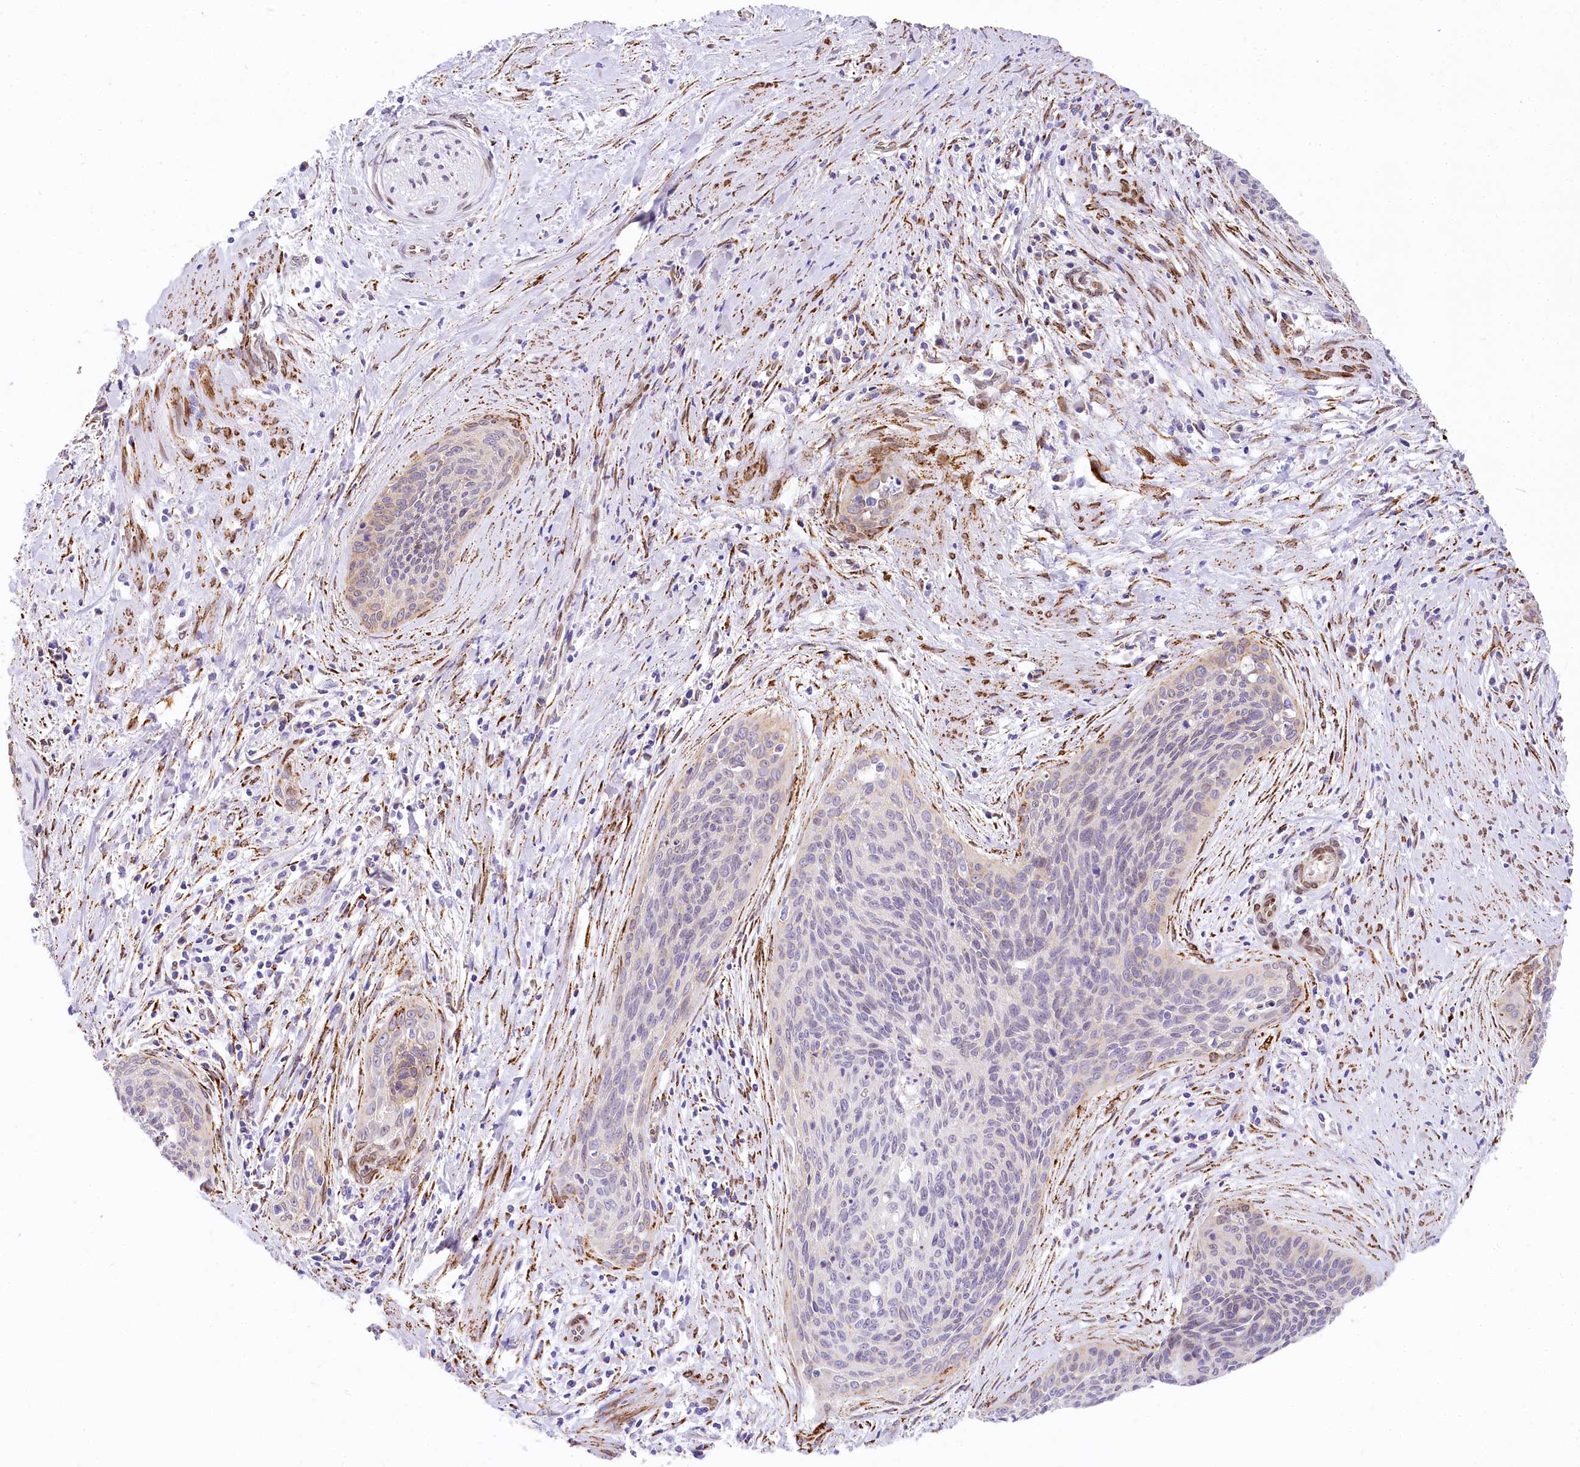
{"staining": {"intensity": "negative", "quantity": "none", "location": "none"}, "tissue": "cervical cancer", "cell_type": "Tumor cells", "image_type": "cancer", "snomed": [{"axis": "morphology", "description": "Squamous cell carcinoma, NOS"}, {"axis": "topography", "description": "Cervix"}], "caption": "An image of human cervical cancer is negative for staining in tumor cells.", "gene": "PPIP5K2", "patient": {"sex": "female", "age": 55}}